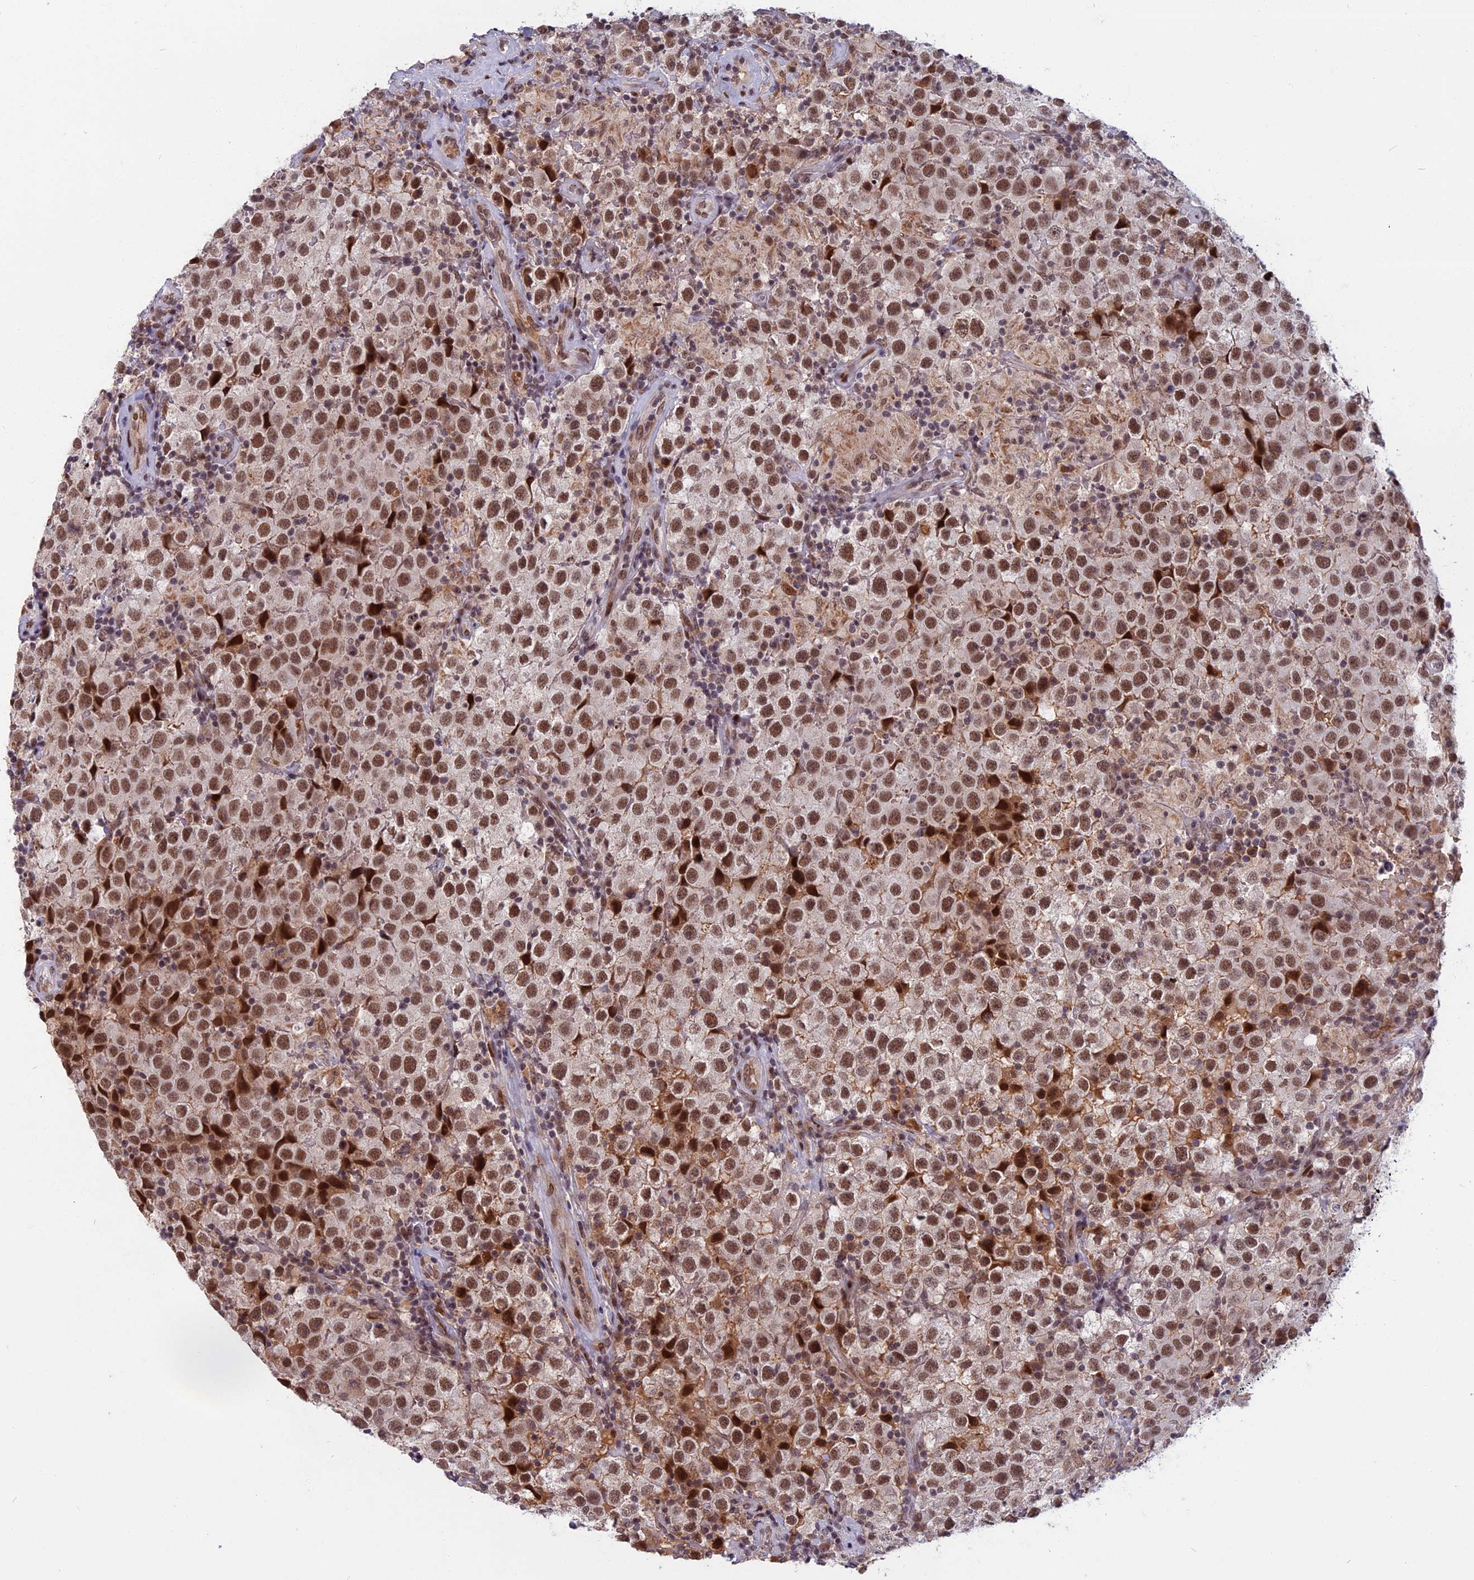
{"staining": {"intensity": "moderate", "quantity": ">75%", "location": "nuclear"}, "tissue": "testis cancer", "cell_type": "Tumor cells", "image_type": "cancer", "snomed": [{"axis": "morphology", "description": "Seminoma, NOS"}, {"axis": "morphology", "description": "Carcinoma, Embryonal, NOS"}, {"axis": "topography", "description": "Testis"}], "caption": "This image demonstrates immunohistochemistry staining of testis cancer, with medium moderate nuclear expression in approximately >75% of tumor cells.", "gene": "CDC7", "patient": {"sex": "male", "age": 41}}